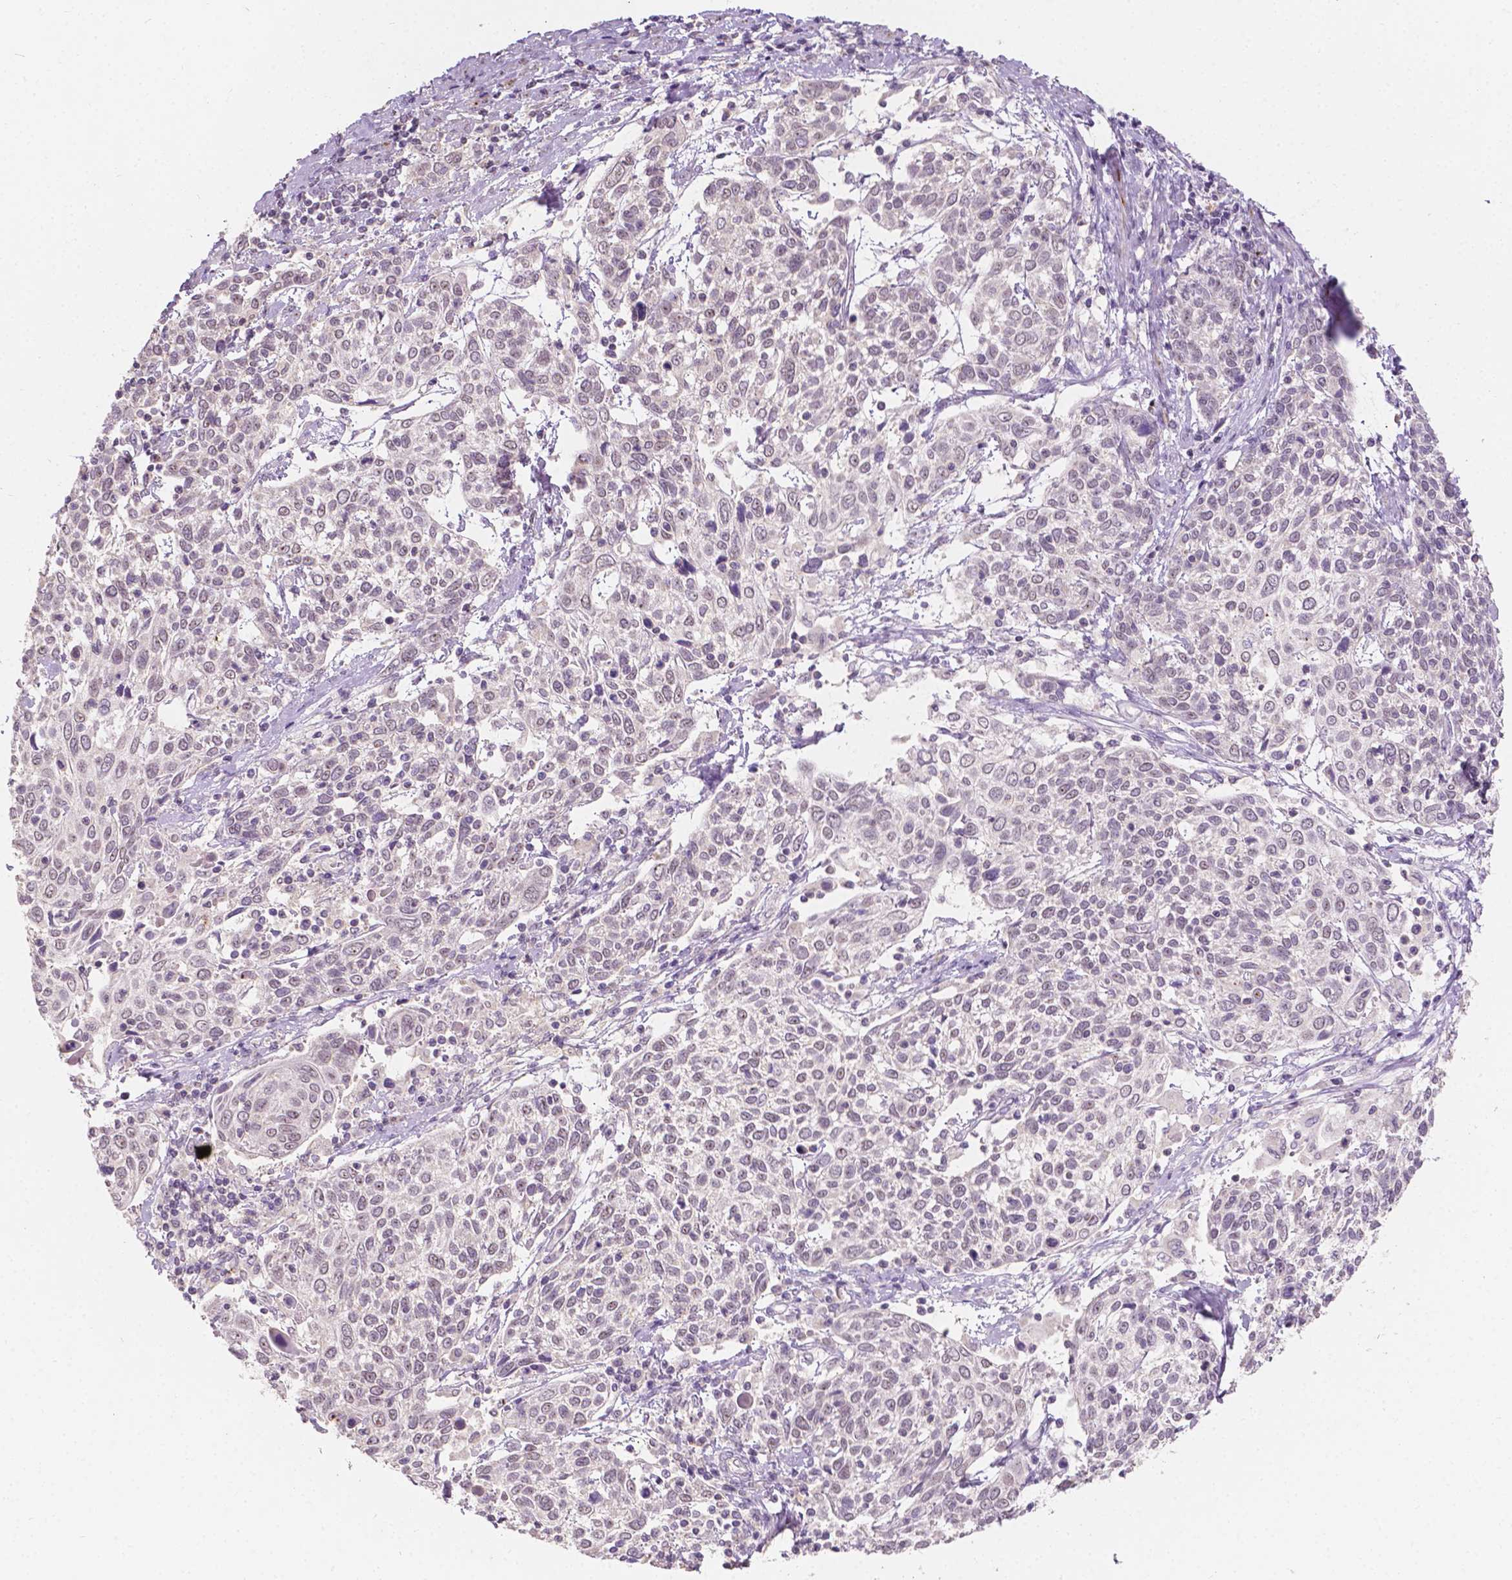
{"staining": {"intensity": "negative", "quantity": "none", "location": "none"}, "tissue": "cervical cancer", "cell_type": "Tumor cells", "image_type": "cancer", "snomed": [{"axis": "morphology", "description": "Squamous cell carcinoma, NOS"}, {"axis": "topography", "description": "Cervix"}], "caption": "Immunohistochemistry (IHC) micrograph of cervical cancer stained for a protein (brown), which displays no staining in tumor cells.", "gene": "SIRT2", "patient": {"sex": "female", "age": 61}}